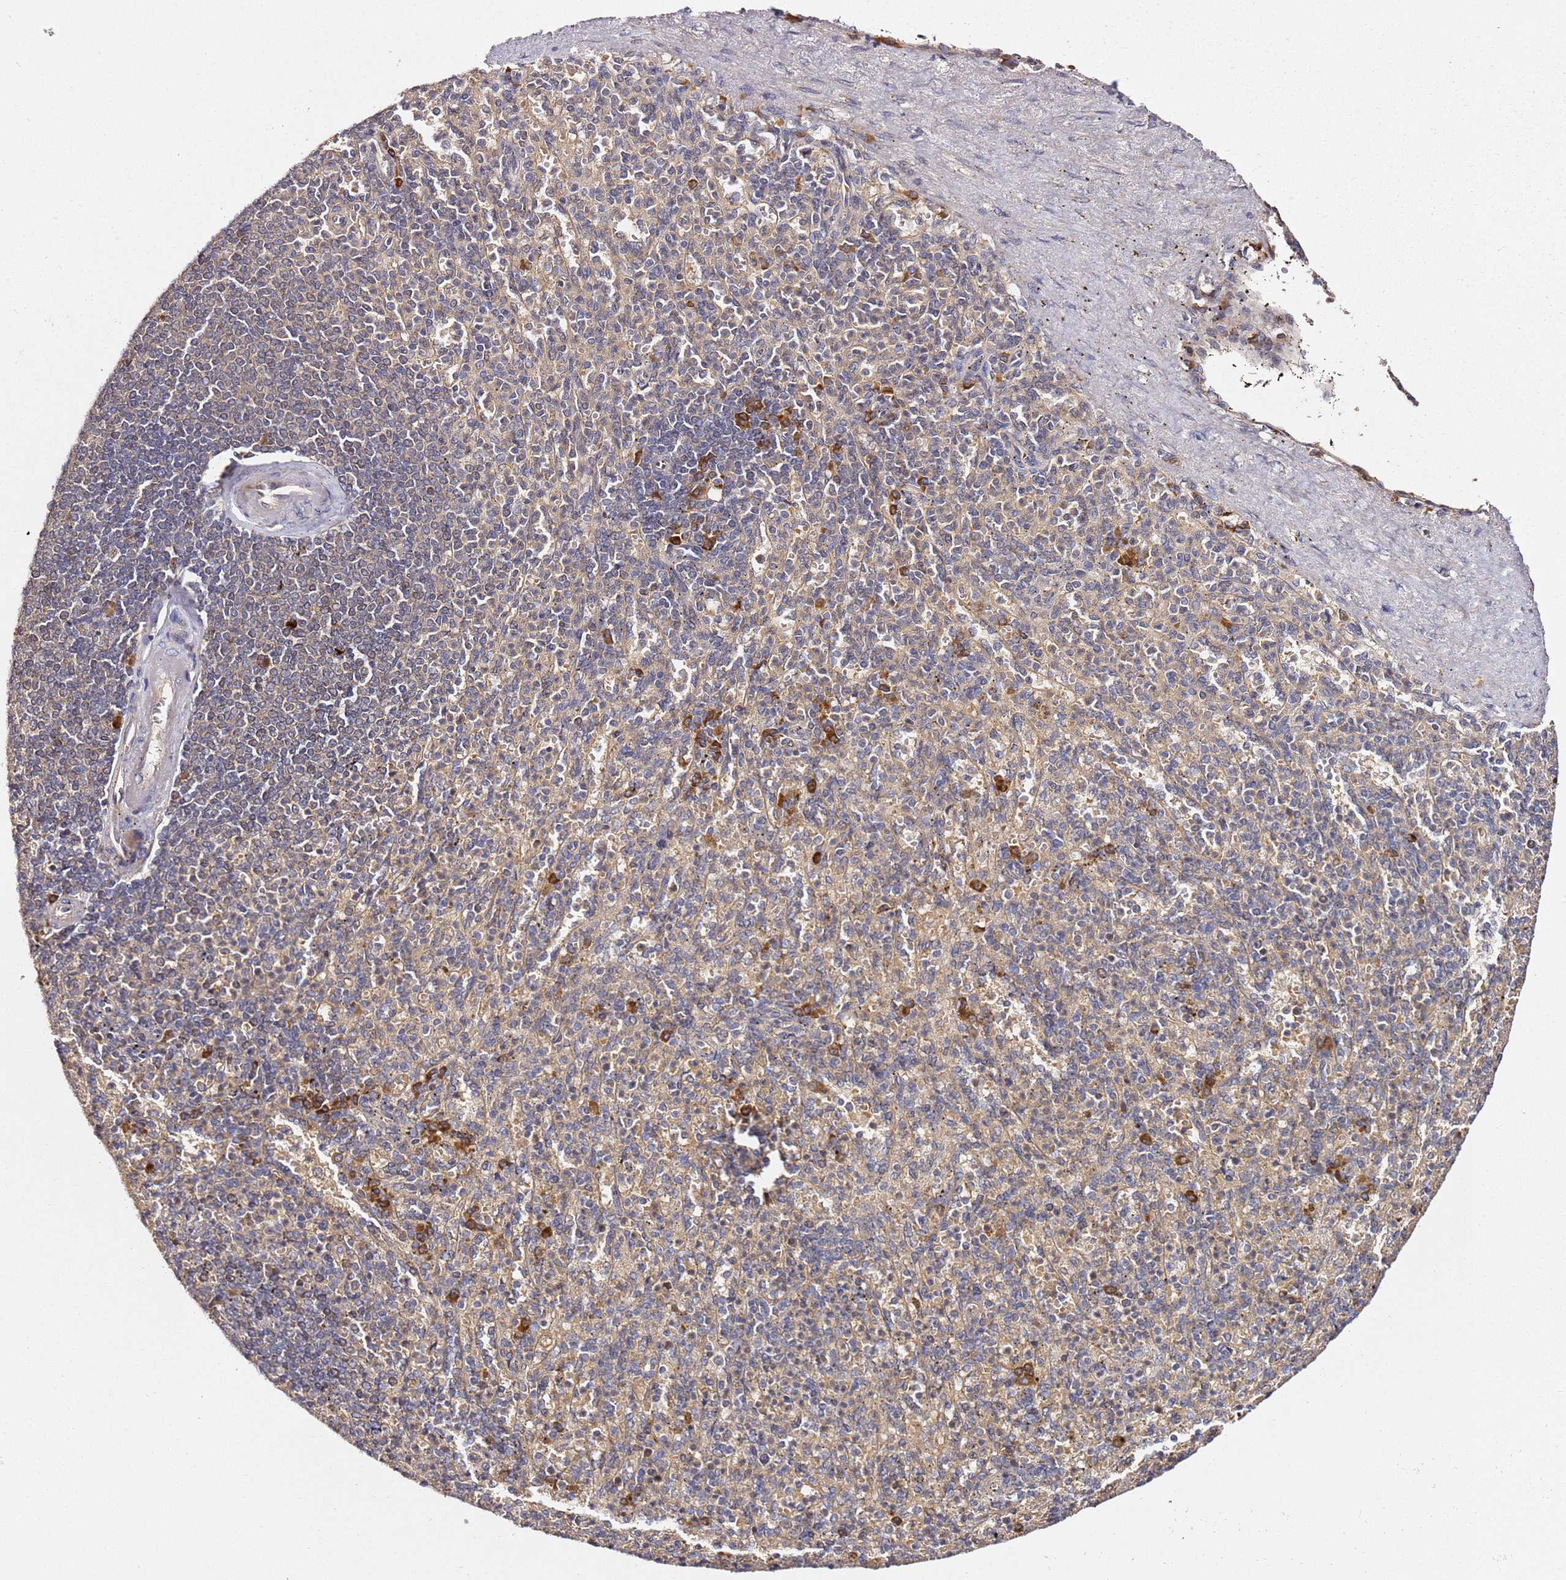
{"staining": {"intensity": "weak", "quantity": "<25%", "location": "cytoplasmic/membranous"}, "tissue": "spleen", "cell_type": "Cells in red pulp", "image_type": "normal", "snomed": [{"axis": "morphology", "description": "Normal tissue, NOS"}, {"axis": "topography", "description": "Spleen"}], "caption": "Protein analysis of unremarkable spleen exhibits no significant staining in cells in red pulp. Nuclei are stained in blue.", "gene": "OSBPL2", "patient": {"sex": "female", "age": 74}}